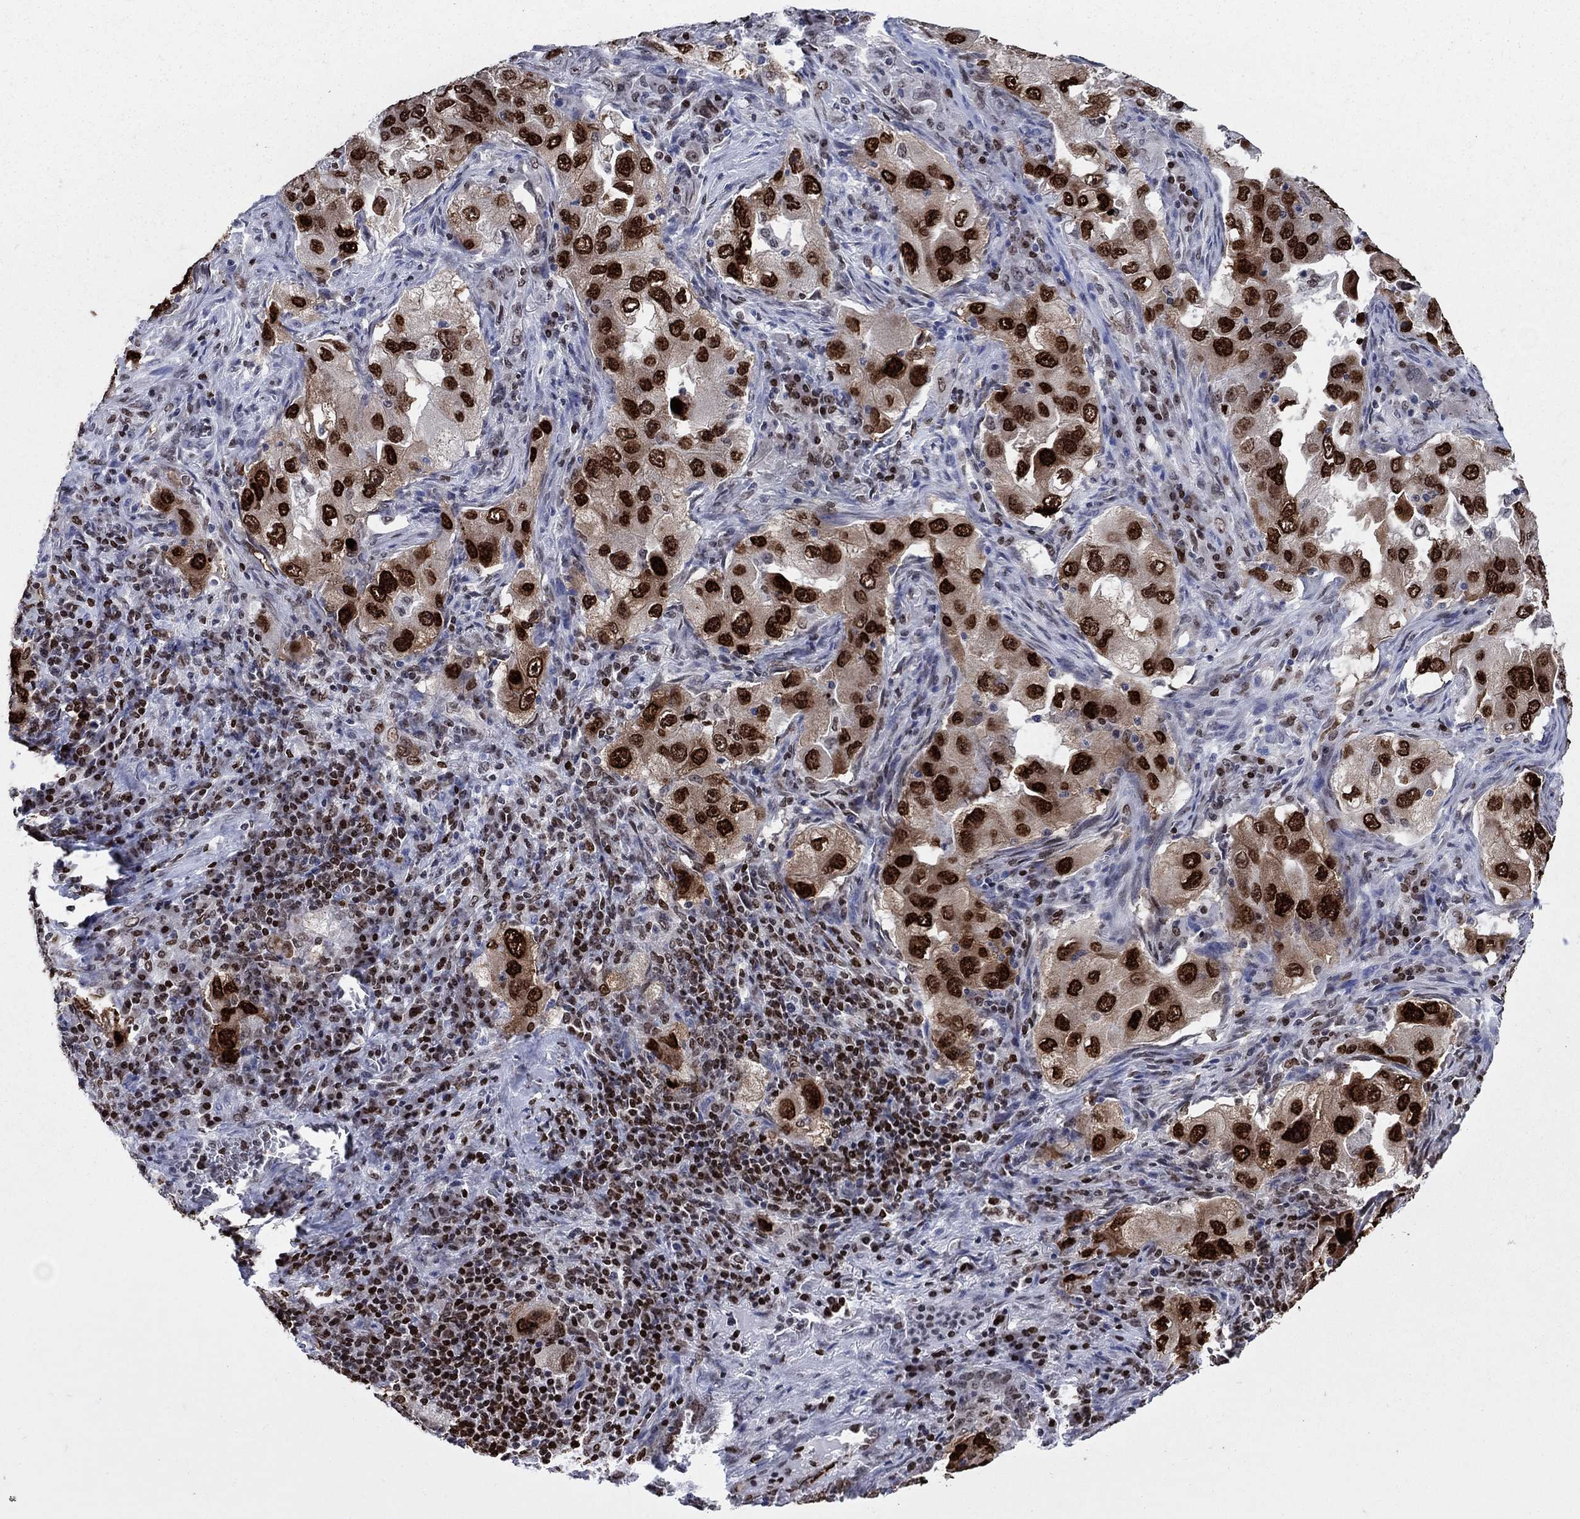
{"staining": {"intensity": "strong", "quantity": ">75%", "location": "nuclear"}, "tissue": "lung cancer", "cell_type": "Tumor cells", "image_type": "cancer", "snomed": [{"axis": "morphology", "description": "Adenocarcinoma, NOS"}, {"axis": "topography", "description": "Lung"}], "caption": "A high amount of strong nuclear expression is identified in about >75% of tumor cells in lung cancer (adenocarcinoma) tissue.", "gene": "HMGA1", "patient": {"sex": "female", "age": 61}}